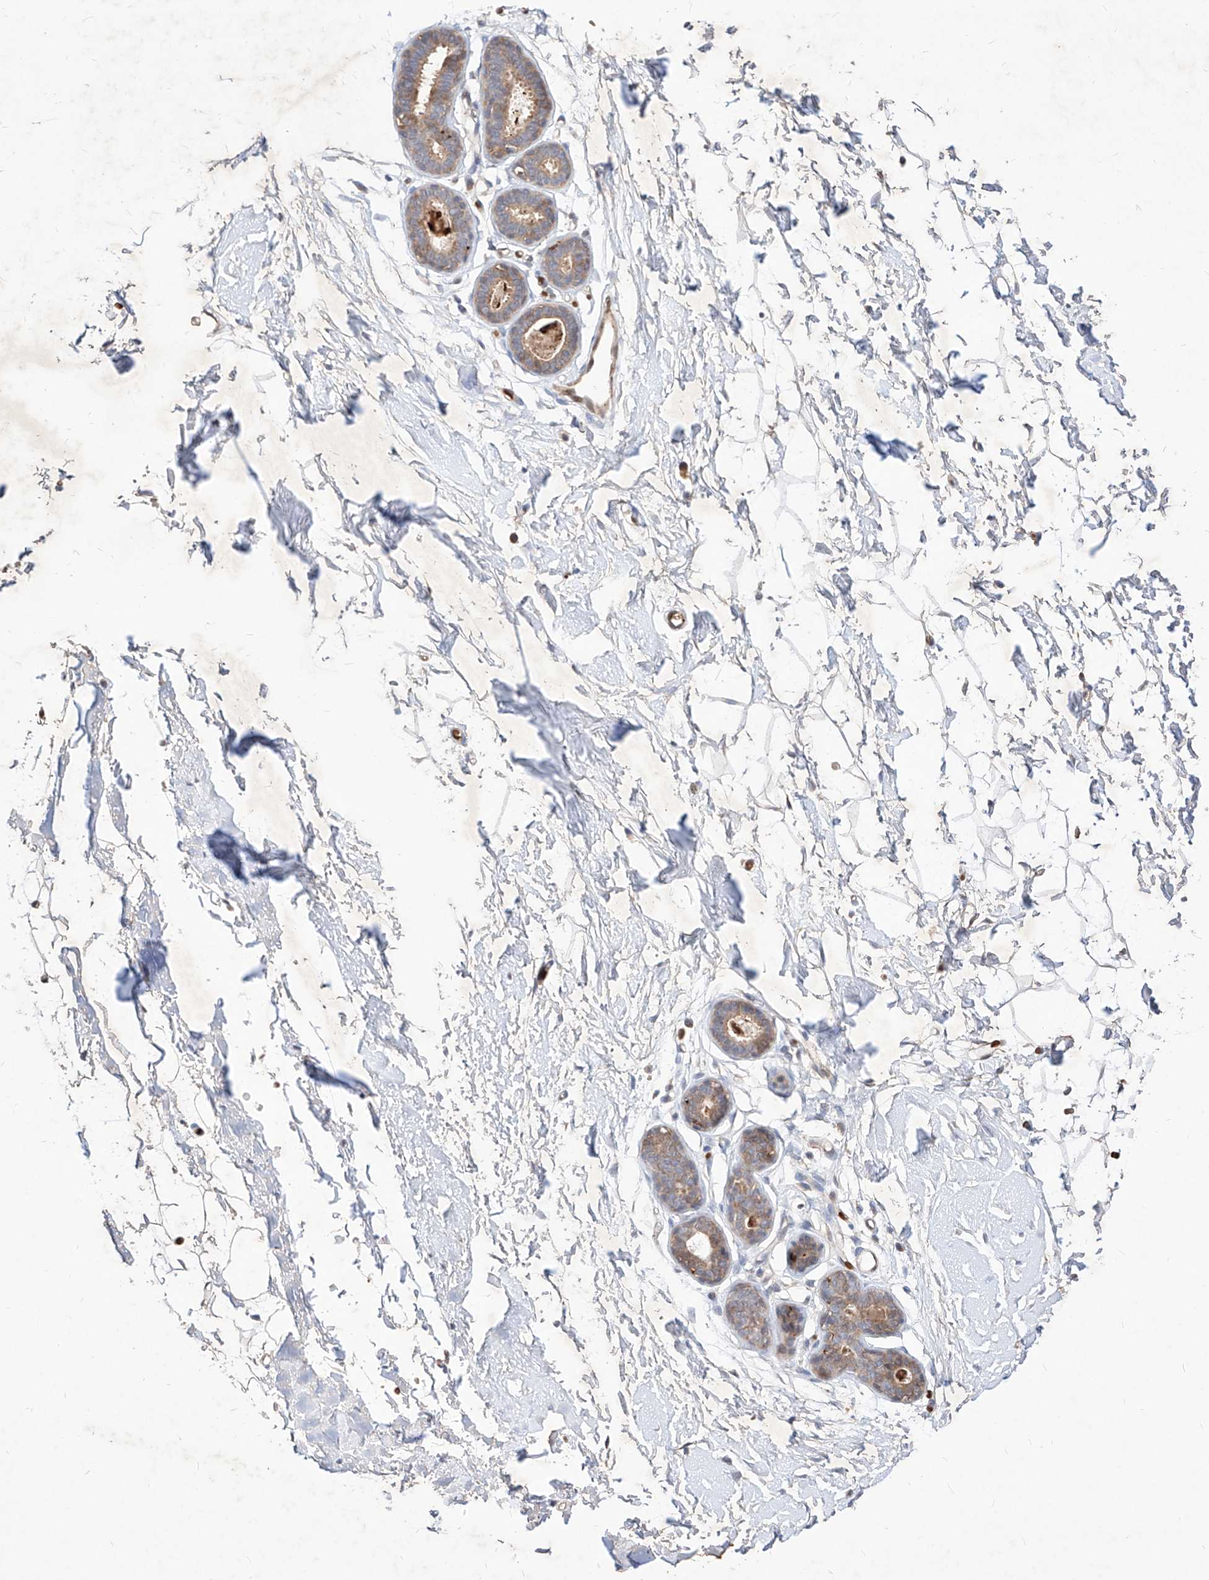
{"staining": {"intensity": "negative", "quantity": "none", "location": "none"}, "tissue": "adipose tissue", "cell_type": "Adipocytes", "image_type": "normal", "snomed": [{"axis": "morphology", "description": "Normal tissue, NOS"}, {"axis": "topography", "description": "Breast"}], "caption": "Adipocytes show no significant positivity in benign adipose tissue. (Brightfield microscopy of DAB (3,3'-diaminobenzidine) IHC at high magnification).", "gene": "TSNAX", "patient": {"sex": "female", "age": 23}}